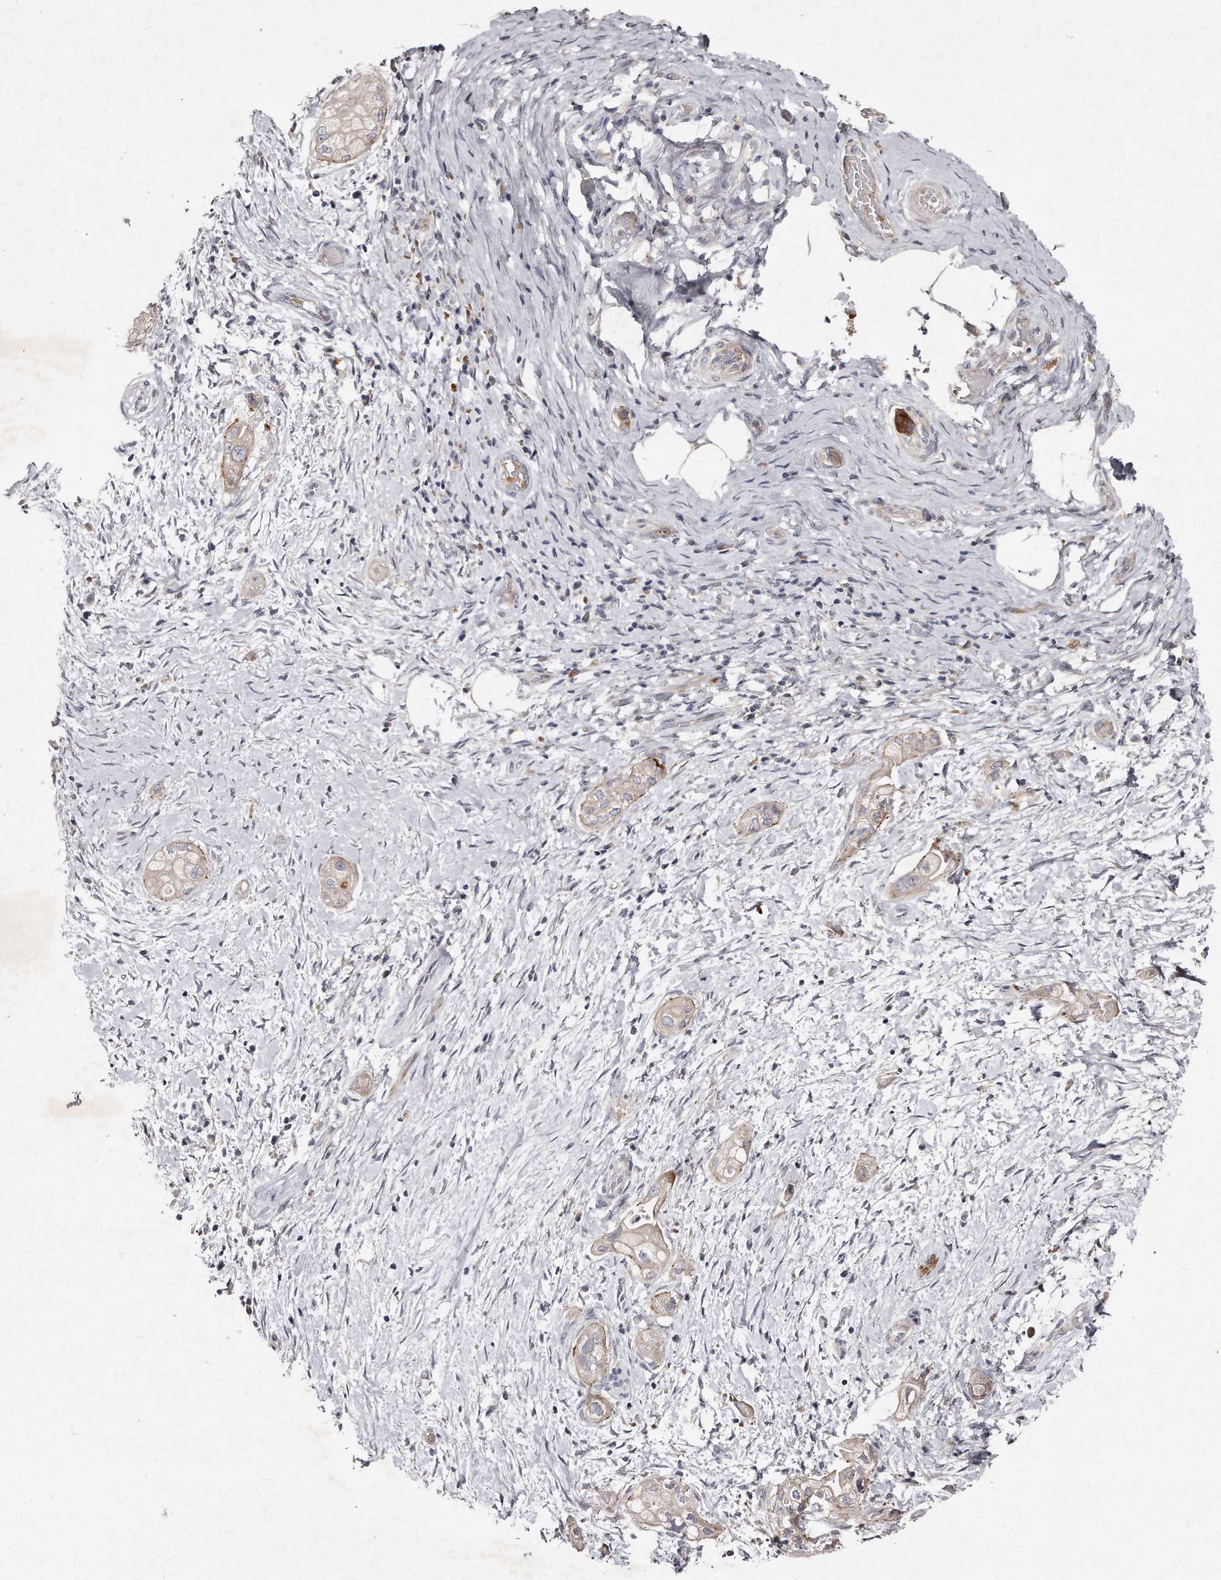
{"staining": {"intensity": "weak", "quantity": "<25%", "location": "cytoplasmic/membranous"}, "tissue": "pancreatic cancer", "cell_type": "Tumor cells", "image_type": "cancer", "snomed": [{"axis": "morphology", "description": "Adenocarcinoma, NOS"}, {"axis": "topography", "description": "Pancreas"}], "caption": "A high-resolution histopathology image shows IHC staining of pancreatic adenocarcinoma, which reveals no significant expression in tumor cells.", "gene": "TECR", "patient": {"sex": "male", "age": 58}}